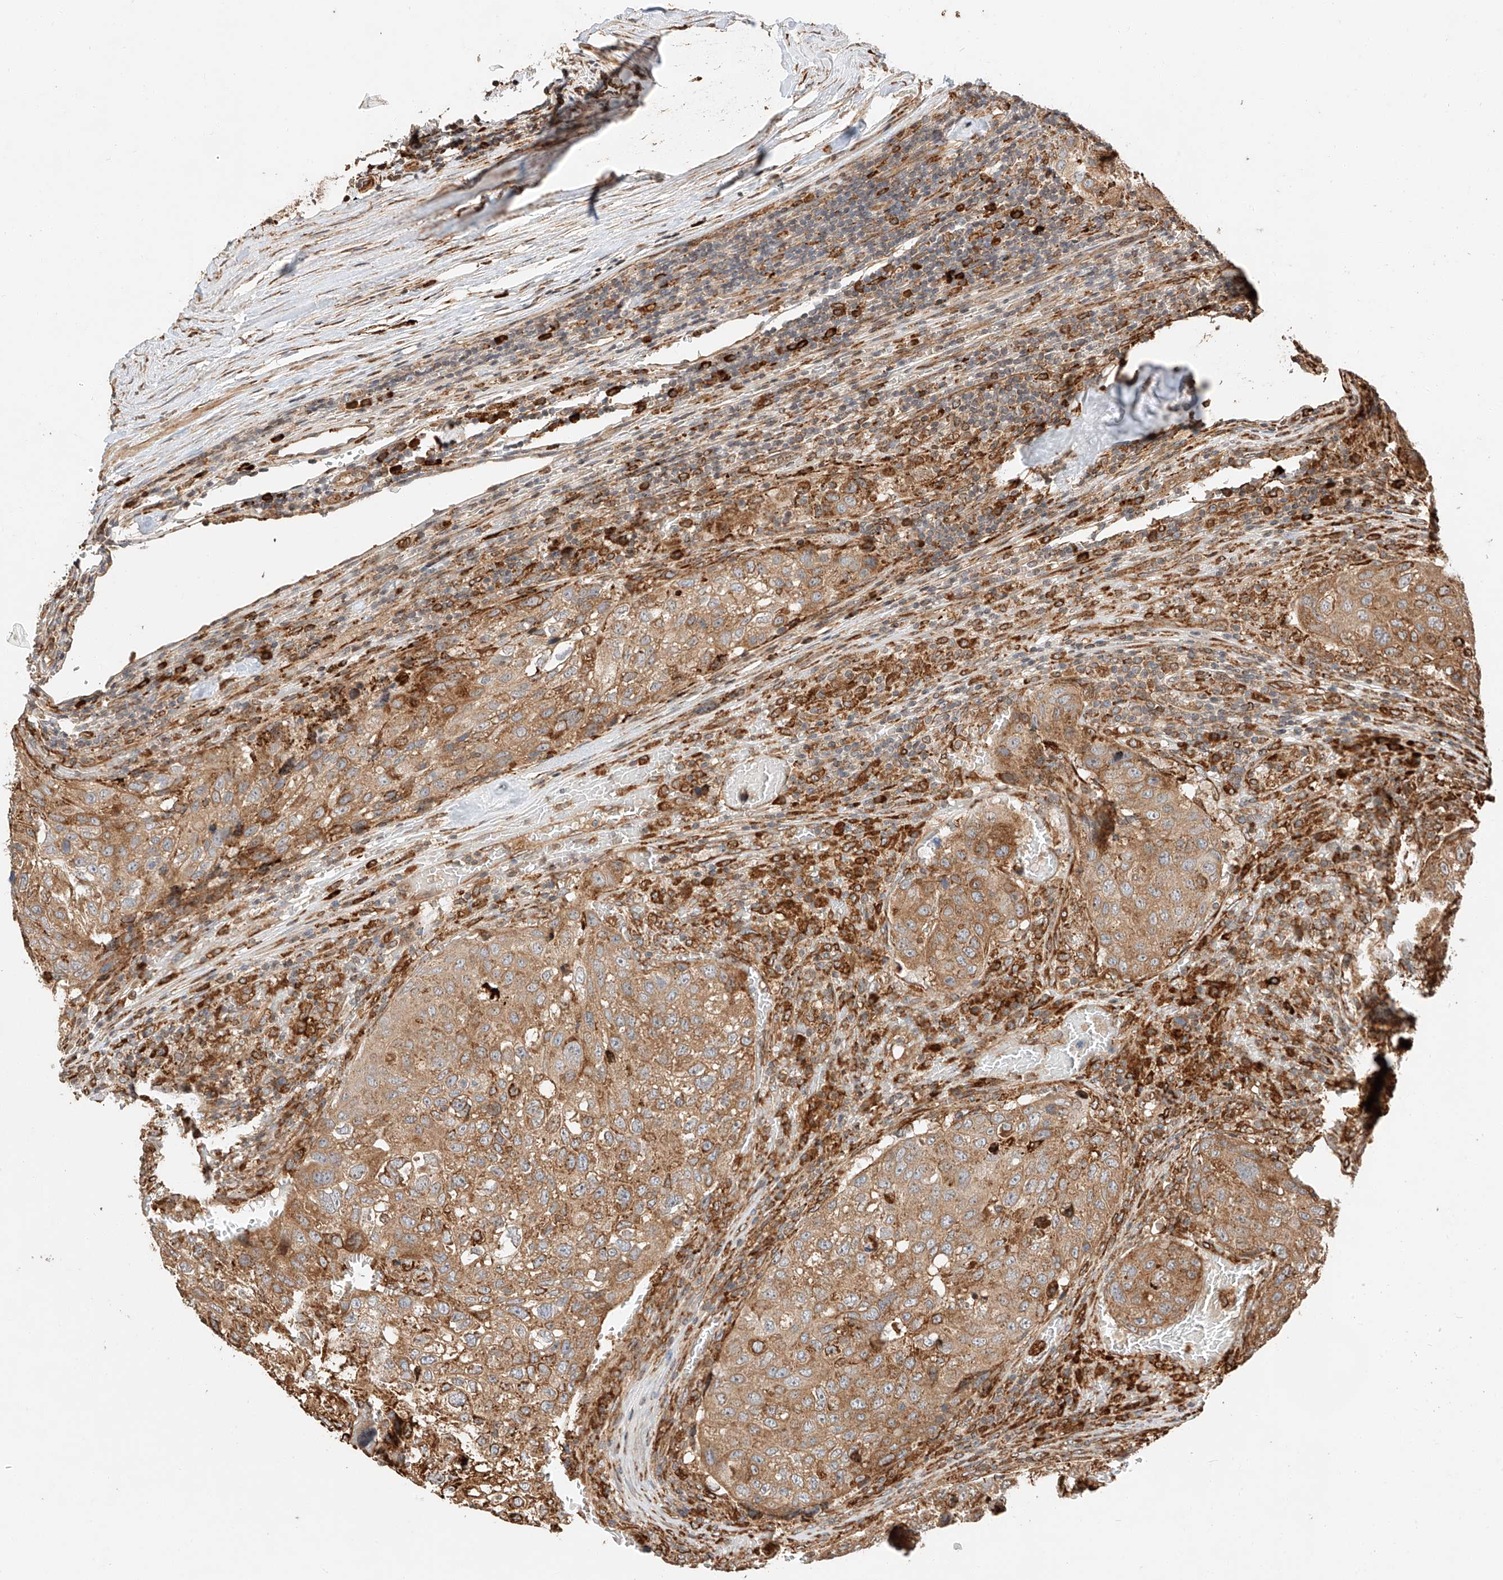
{"staining": {"intensity": "moderate", "quantity": ">75%", "location": "cytoplasmic/membranous"}, "tissue": "urothelial cancer", "cell_type": "Tumor cells", "image_type": "cancer", "snomed": [{"axis": "morphology", "description": "Urothelial carcinoma, High grade"}, {"axis": "topography", "description": "Lymph node"}, {"axis": "topography", "description": "Urinary bladder"}], "caption": "Protein expression analysis of urothelial carcinoma (high-grade) shows moderate cytoplasmic/membranous positivity in approximately >75% of tumor cells.", "gene": "ZNF84", "patient": {"sex": "male", "age": 51}}